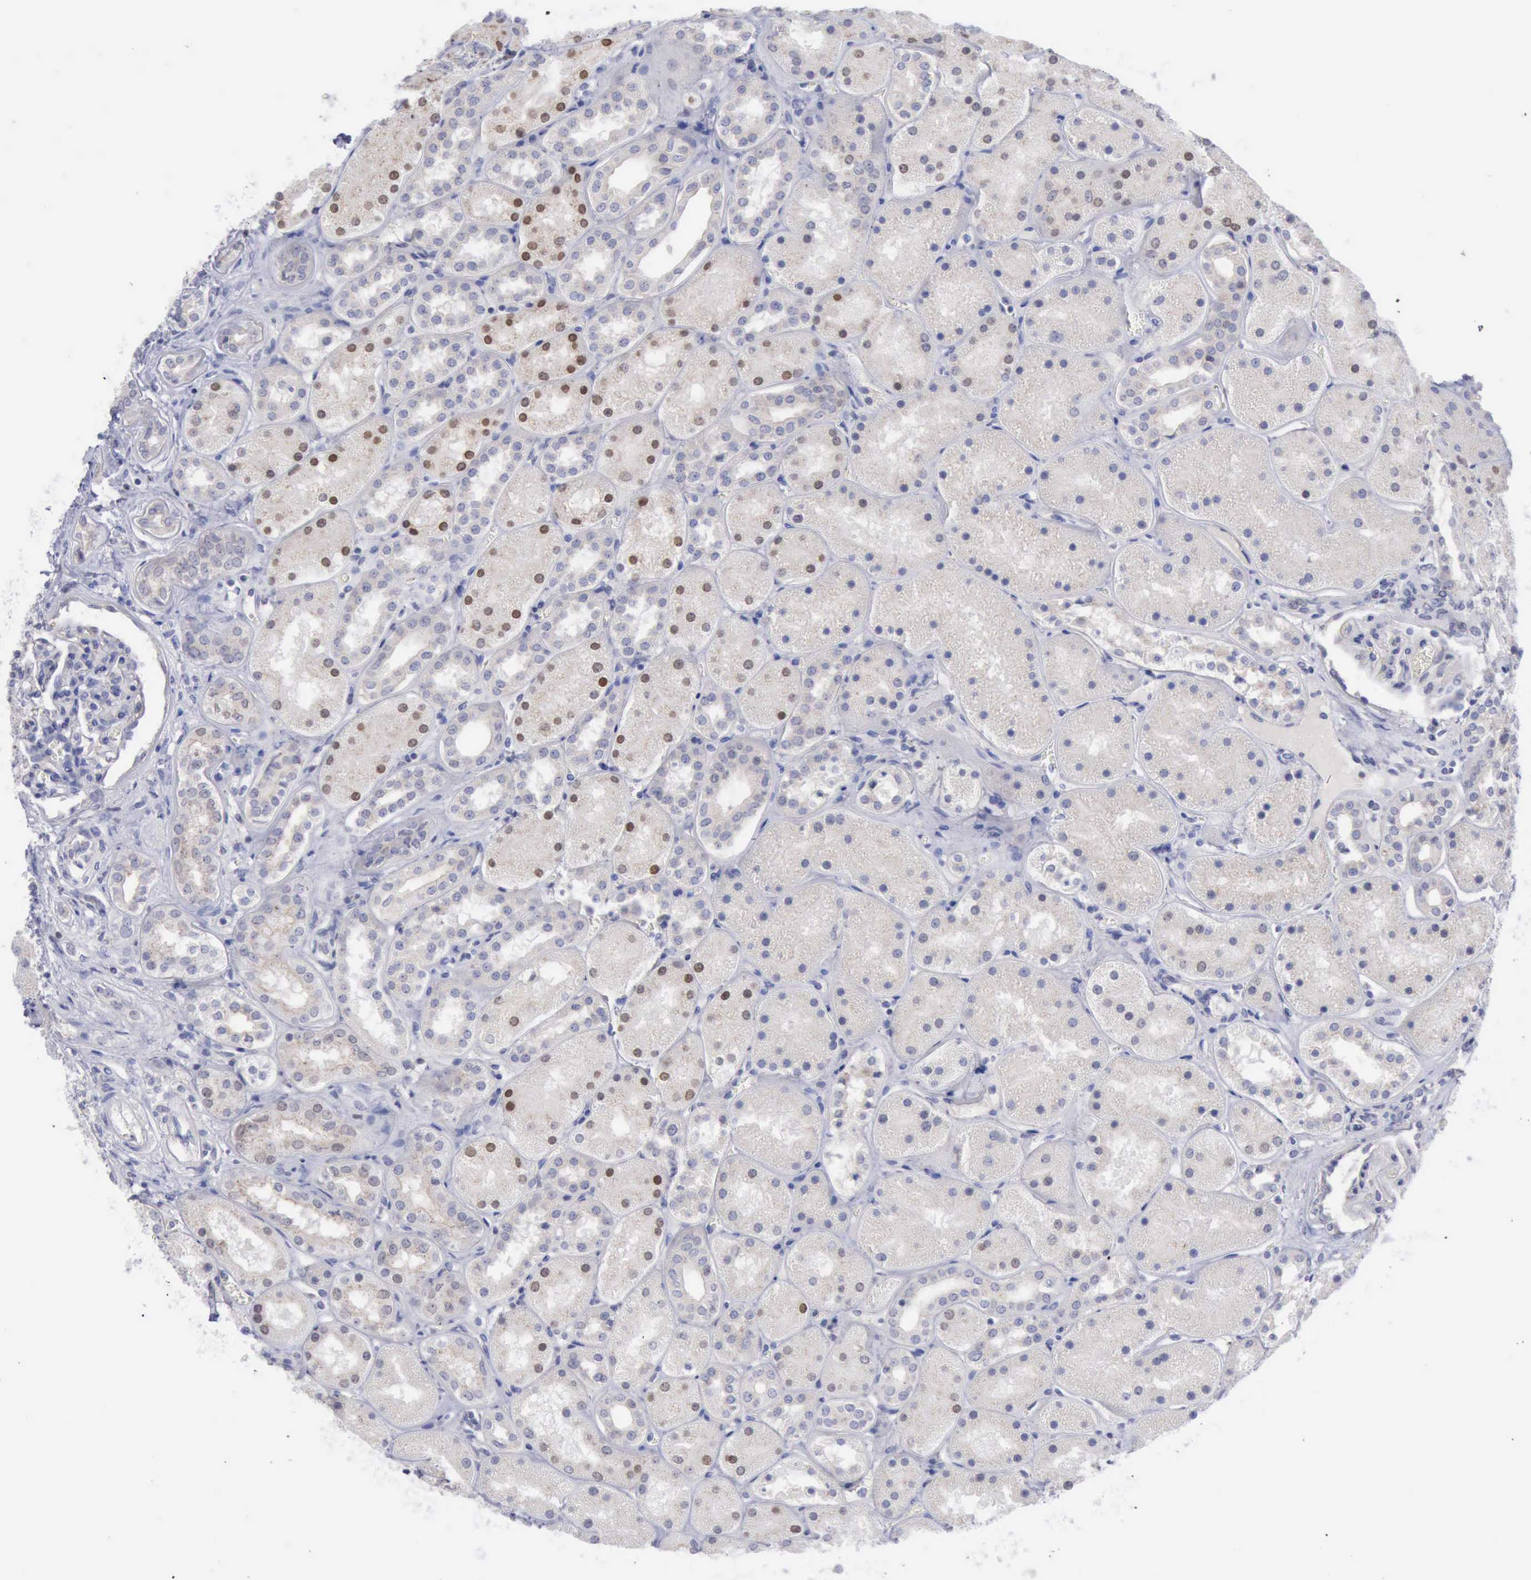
{"staining": {"intensity": "negative", "quantity": "none", "location": "none"}, "tissue": "kidney", "cell_type": "Cells in glomeruli", "image_type": "normal", "snomed": [{"axis": "morphology", "description": "Normal tissue, NOS"}, {"axis": "topography", "description": "Kidney"}], "caption": "A high-resolution image shows immunohistochemistry (IHC) staining of unremarkable kidney, which demonstrates no significant positivity in cells in glomeruli.", "gene": "SATB2", "patient": {"sex": "male", "age": 28}}